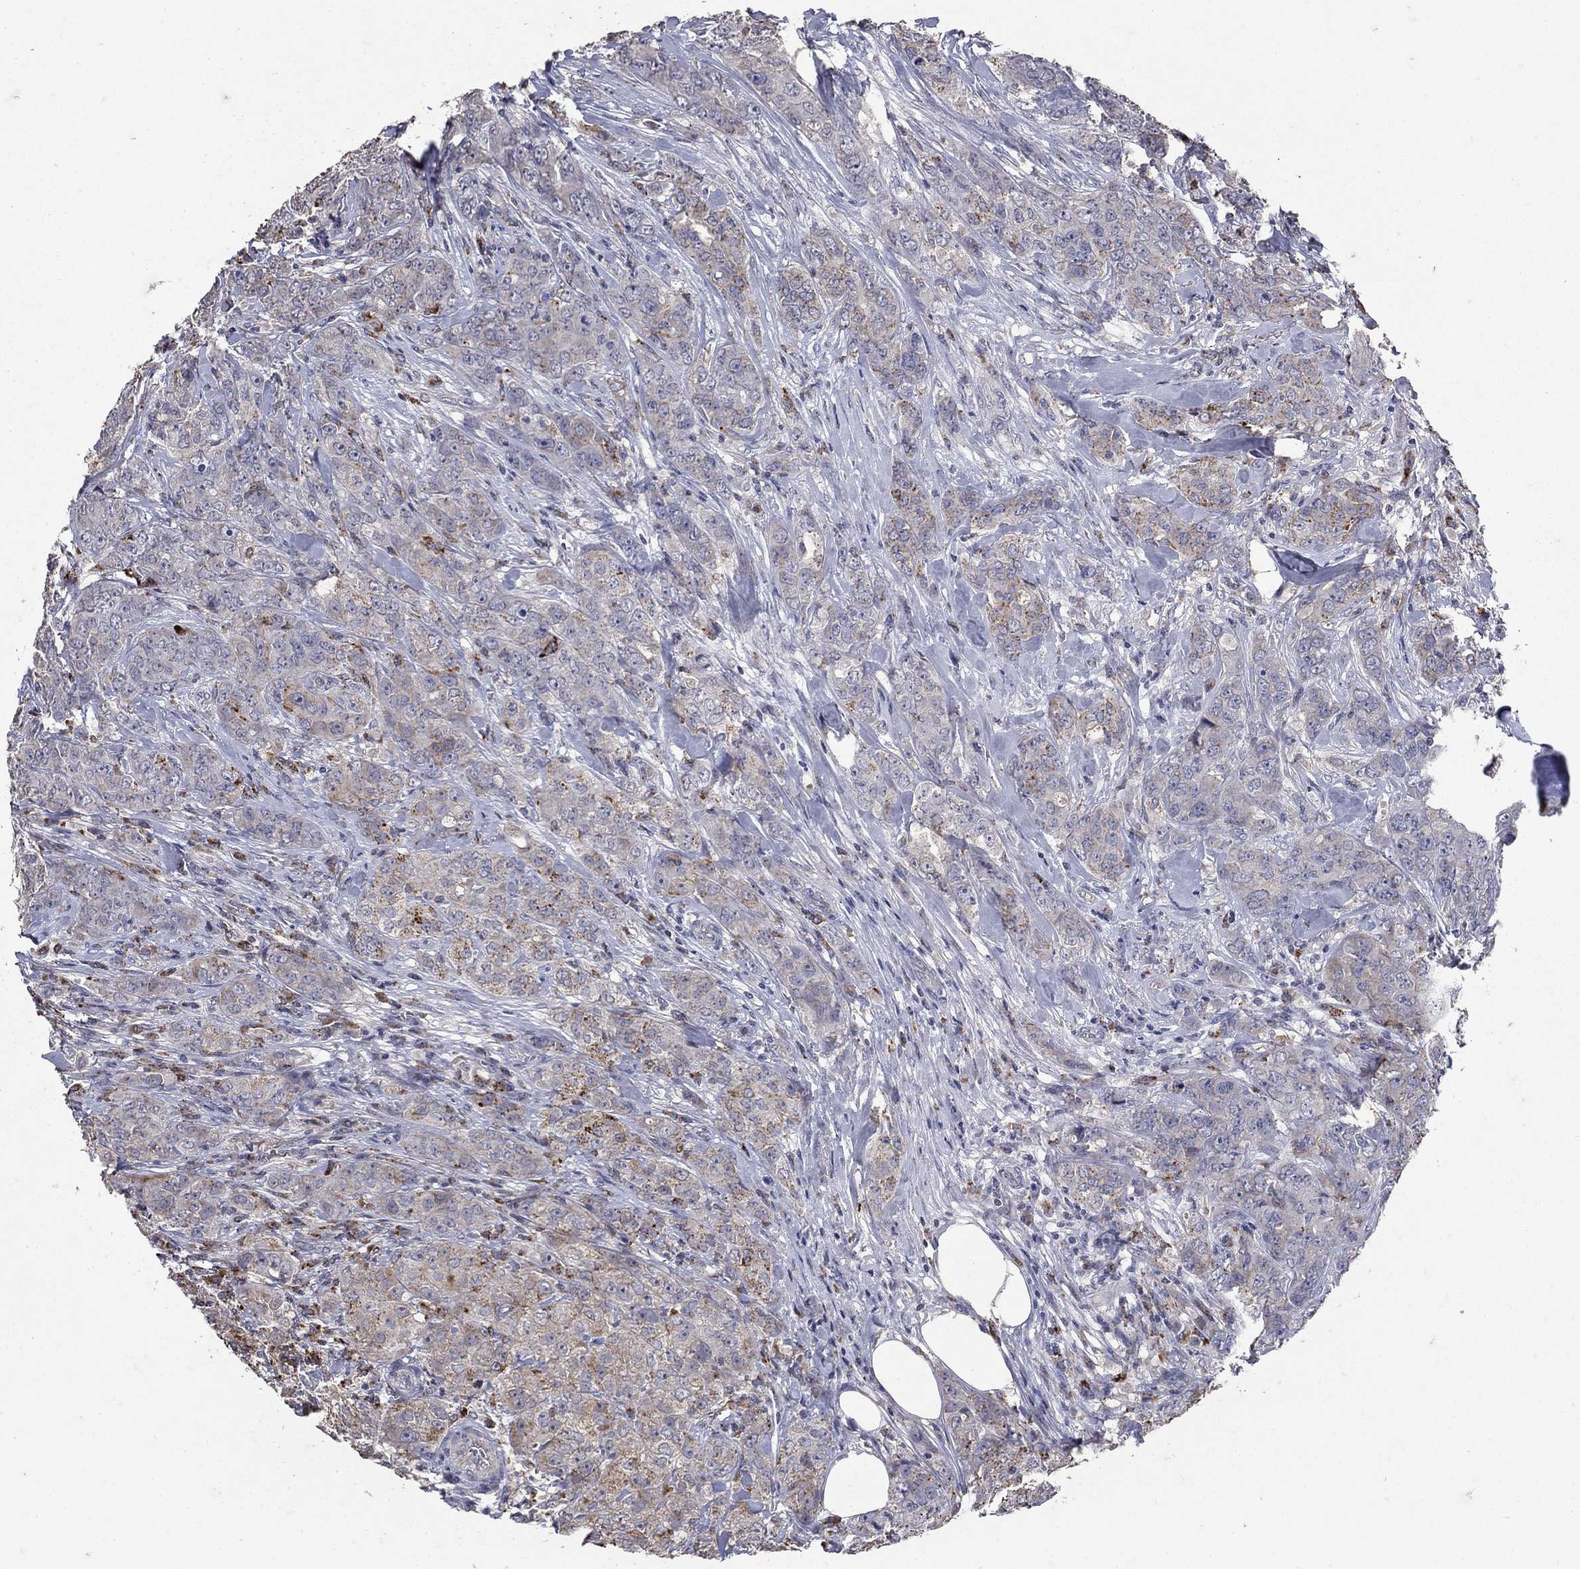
{"staining": {"intensity": "weak", "quantity": "<25%", "location": "cytoplasmic/membranous"}, "tissue": "breast cancer", "cell_type": "Tumor cells", "image_type": "cancer", "snomed": [{"axis": "morphology", "description": "Duct carcinoma"}, {"axis": "topography", "description": "Breast"}], "caption": "DAB (3,3'-diaminobenzidine) immunohistochemical staining of human invasive ductal carcinoma (breast) exhibits no significant expression in tumor cells.", "gene": "NPC2", "patient": {"sex": "female", "age": 43}}